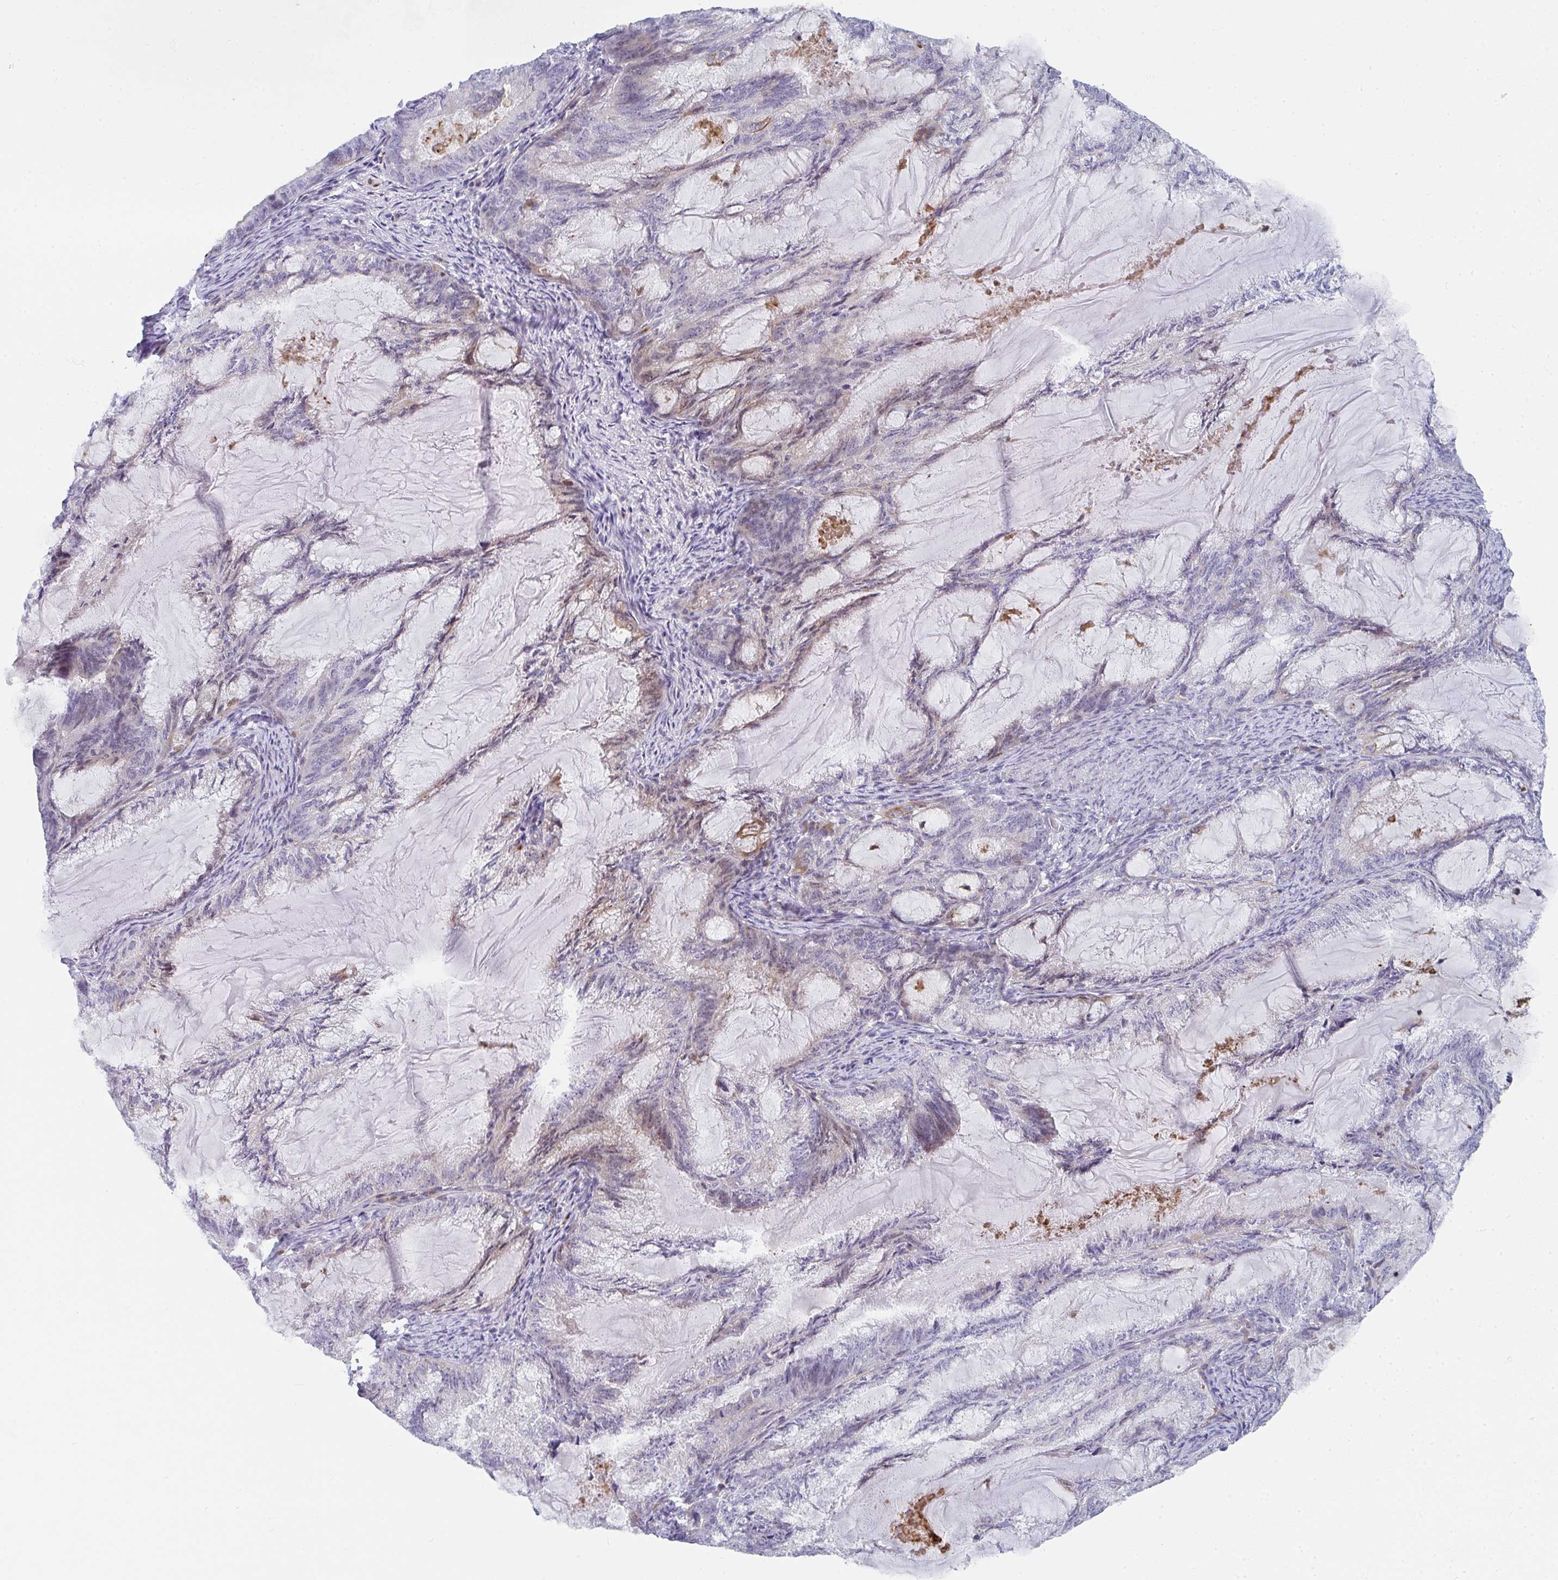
{"staining": {"intensity": "weak", "quantity": "<25%", "location": "cytoplasmic/membranous,nuclear"}, "tissue": "endometrial cancer", "cell_type": "Tumor cells", "image_type": "cancer", "snomed": [{"axis": "morphology", "description": "Adenocarcinoma, NOS"}, {"axis": "topography", "description": "Endometrium"}], "caption": "DAB immunohistochemical staining of human endometrial cancer shows no significant staining in tumor cells.", "gene": "KLHL33", "patient": {"sex": "female", "age": 86}}